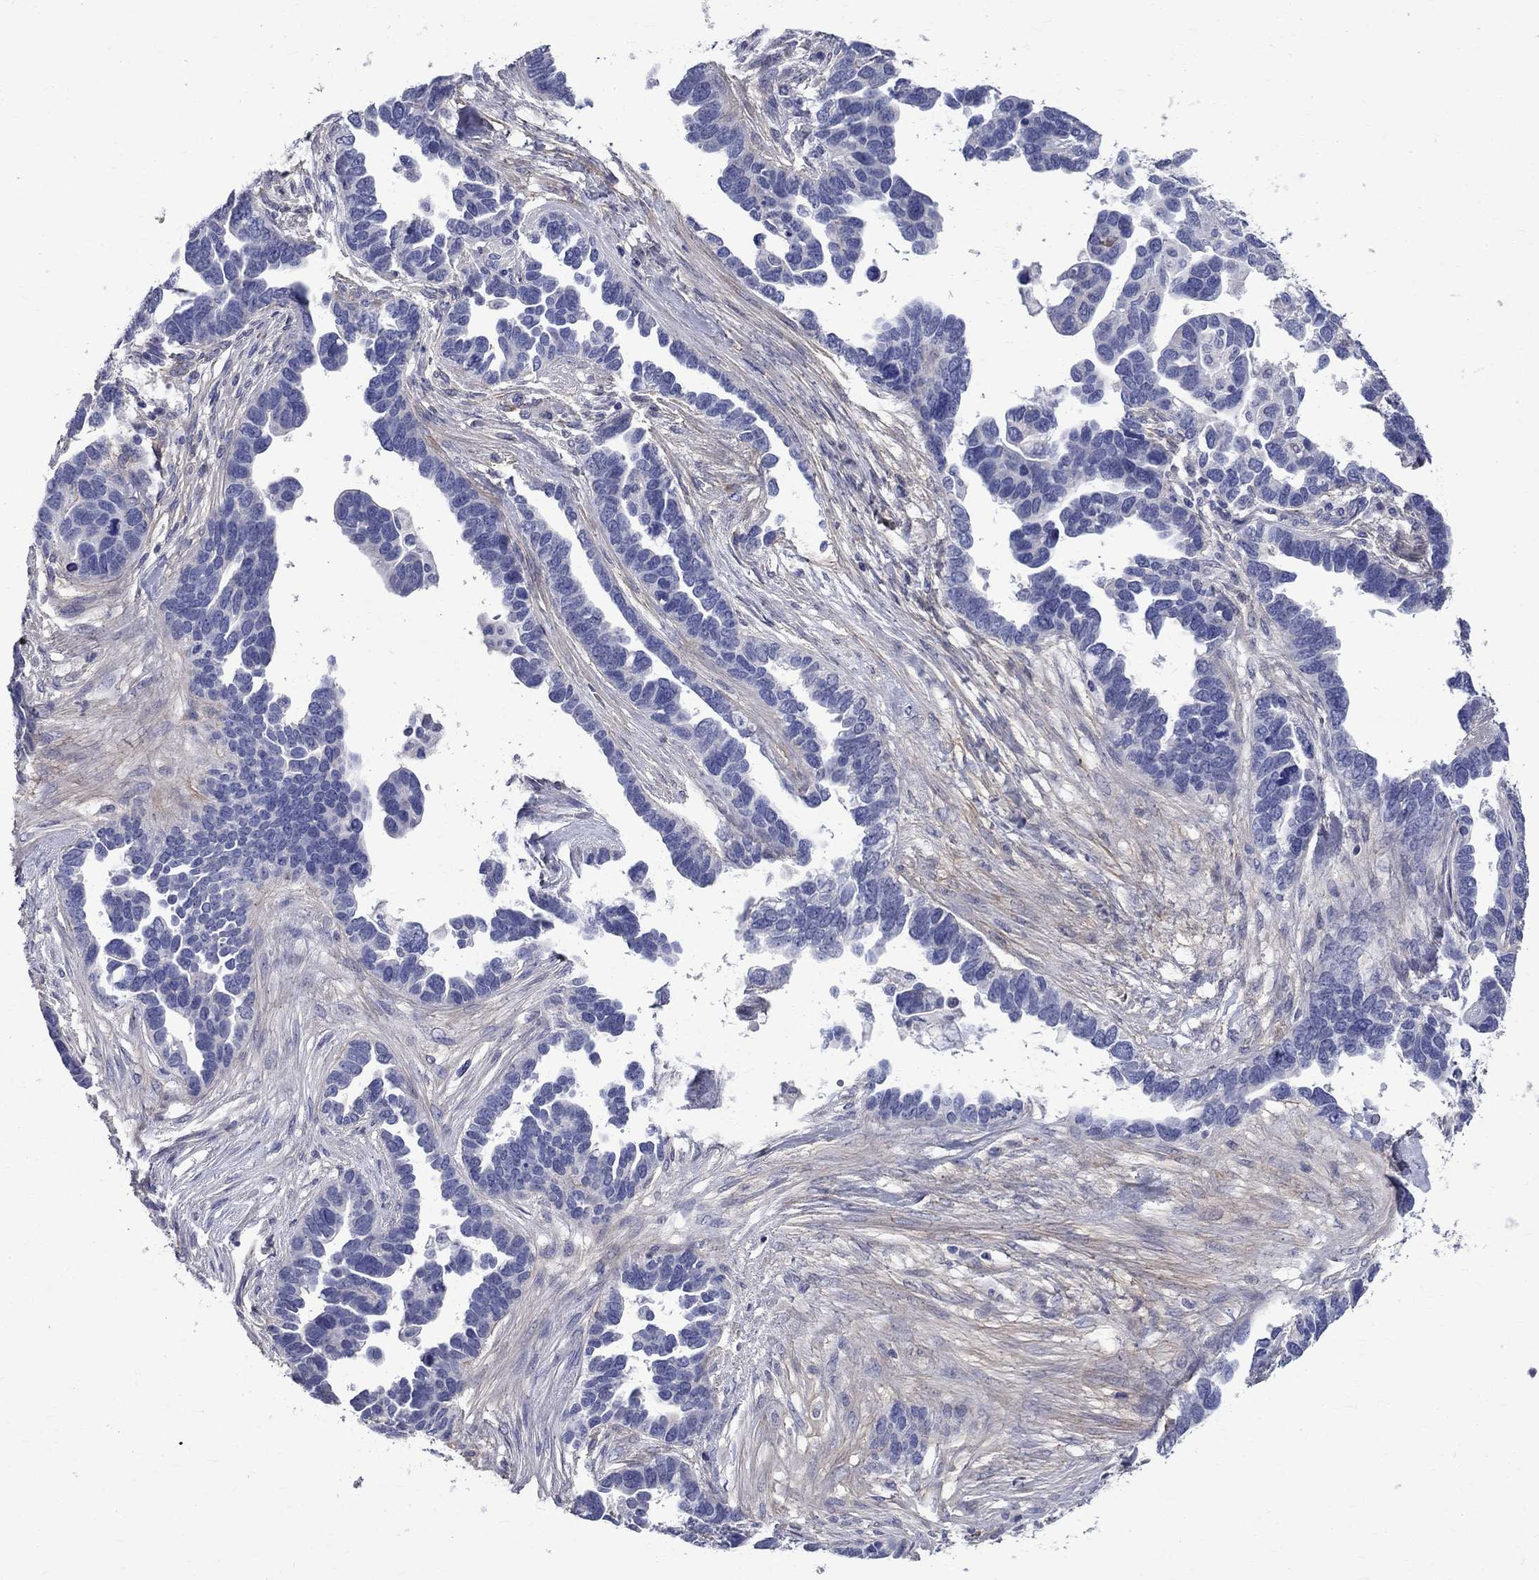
{"staining": {"intensity": "negative", "quantity": "none", "location": "none"}, "tissue": "ovarian cancer", "cell_type": "Tumor cells", "image_type": "cancer", "snomed": [{"axis": "morphology", "description": "Cystadenocarcinoma, serous, NOS"}, {"axis": "topography", "description": "Ovary"}], "caption": "The photomicrograph demonstrates no significant expression in tumor cells of ovarian cancer (serous cystadenocarcinoma). (Immunohistochemistry (ihc), brightfield microscopy, high magnification).", "gene": "ANXA10", "patient": {"sex": "female", "age": 54}}